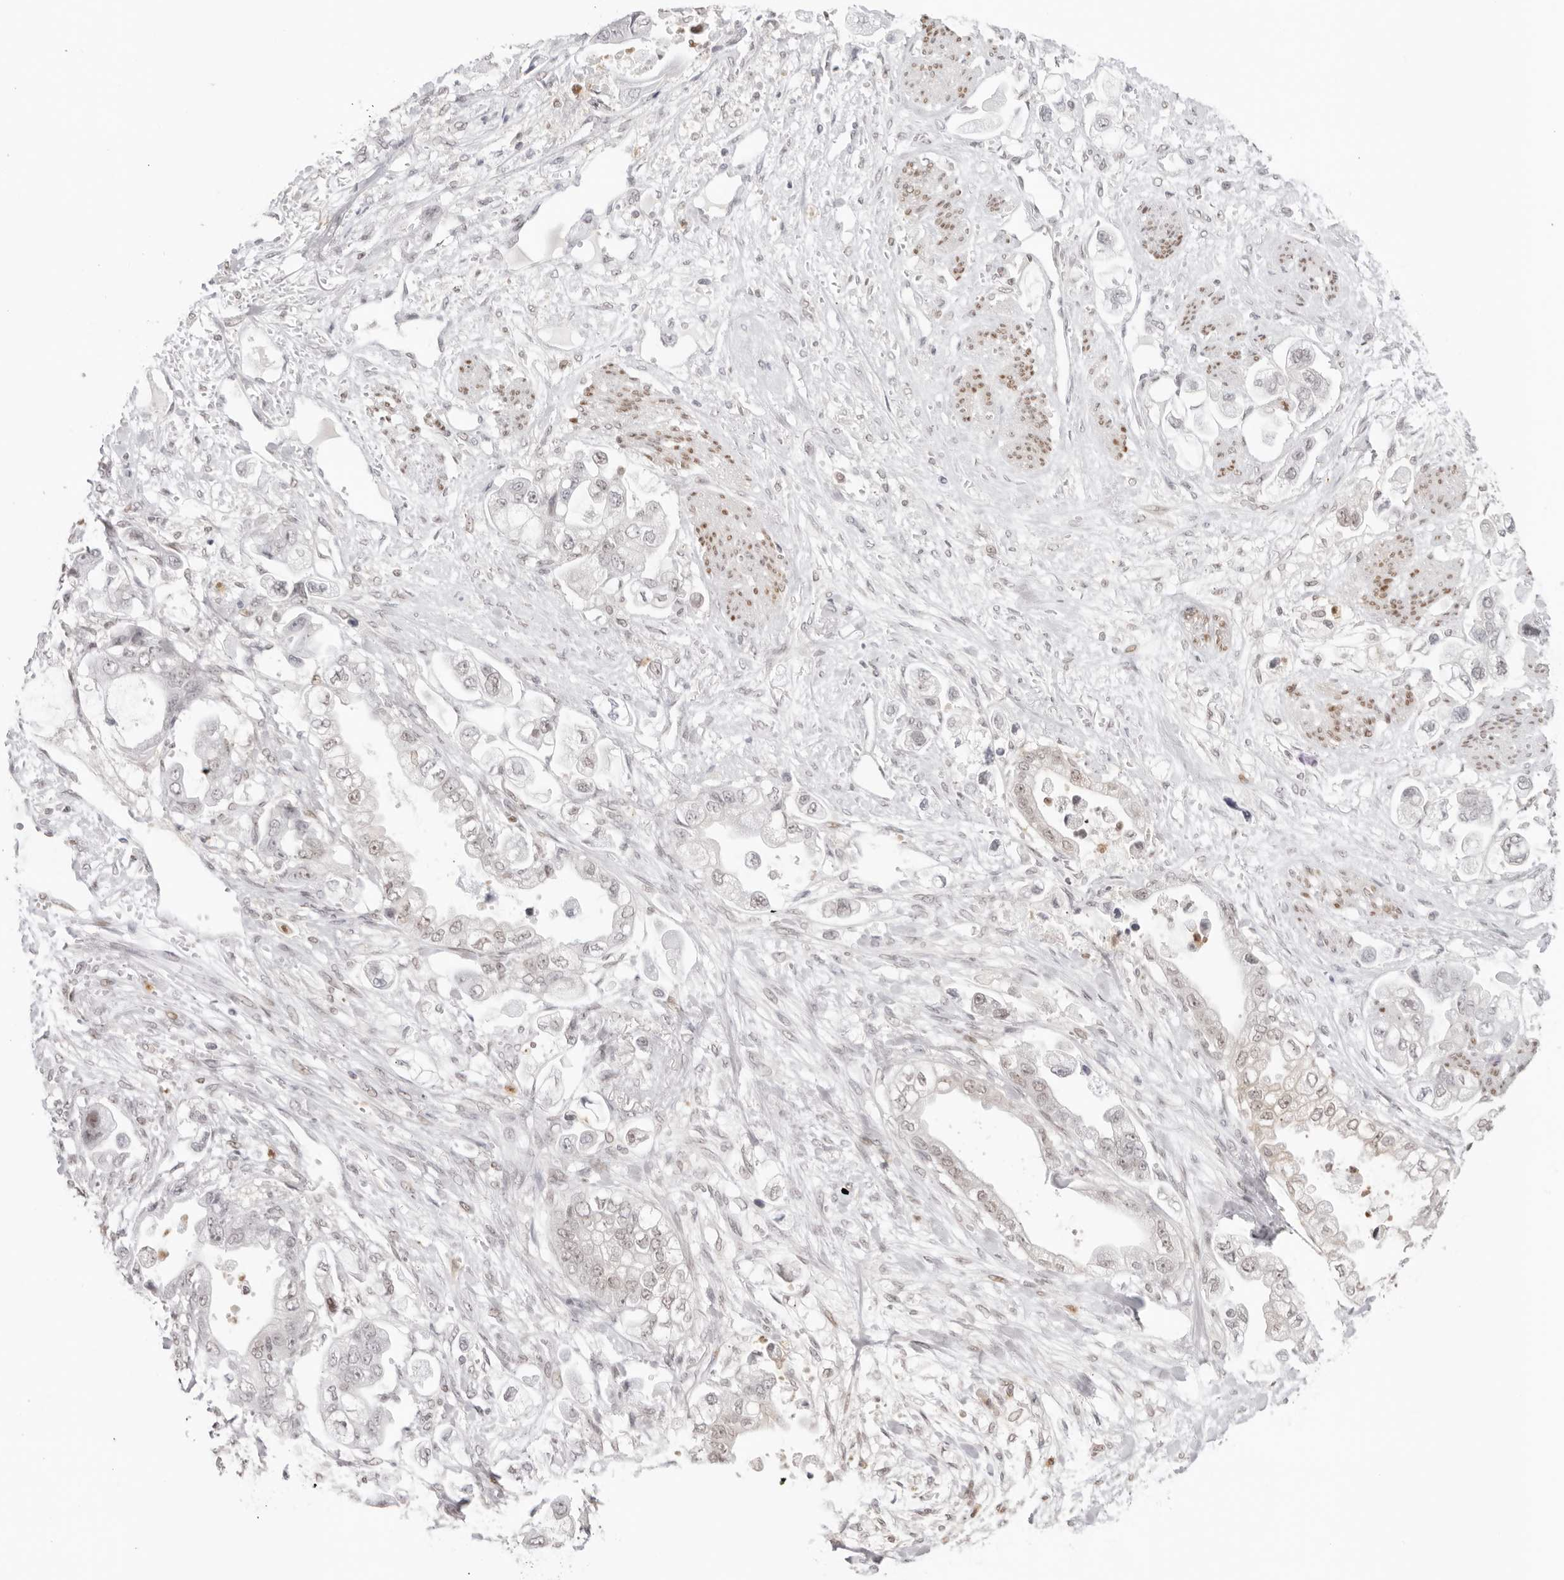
{"staining": {"intensity": "weak", "quantity": "<25%", "location": "cytoplasmic/membranous,nuclear"}, "tissue": "stomach cancer", "cell_type": "Tumor cells", "image_type": "cancer", "snomed": [{"axis": "morphology", "description": "Adenocarcinoma, NOS"}, {"axis": "topography", "description": "Stomach"}], "caption": "The image shows no staining of tumor cells in adenocarcinoma (stomach).", "gene": "RNF146", "patient": {"sex": "male", "age": 62}}